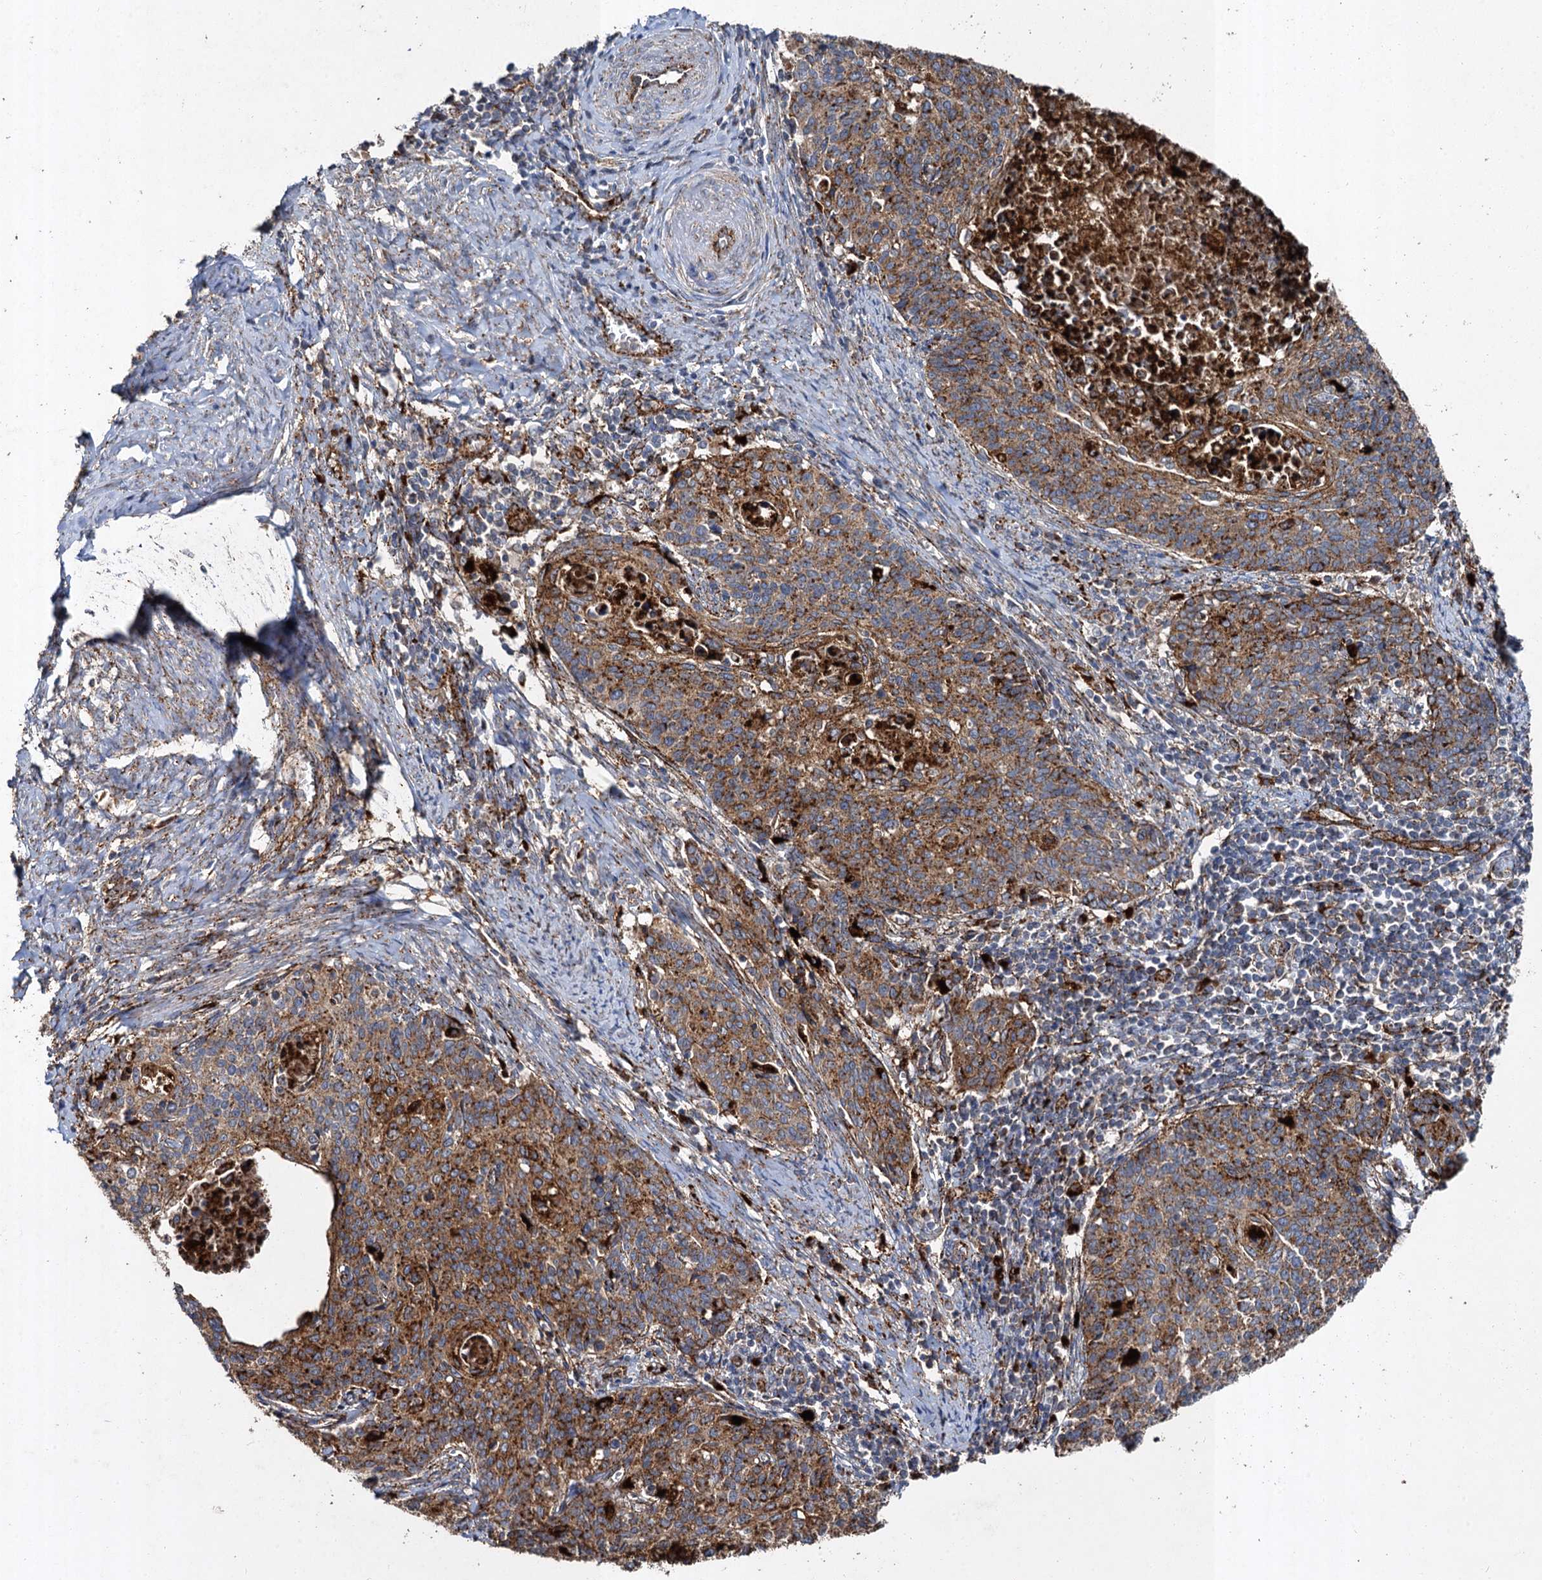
{"staining": {"intensity": "strong", "quantity": ">75%", "location": "cytoplasmic/membranous"}, "tissue": "cervical cancer", "cell_type": "Tumor cells", "image_type": "cancer", "snomed": [{"axis": "morphology", "description": "Squamous cell carcinoma, NOS"}, {"axis": "topography", "description": "Cervix"}], "caption": "A high amount of strong cytoplasmic/membranous staining is identified in about >75% of tumor cells in cervical cancer tissue.", "gene": "GBA1", "patient": {"sex": "female", "age": 39}}